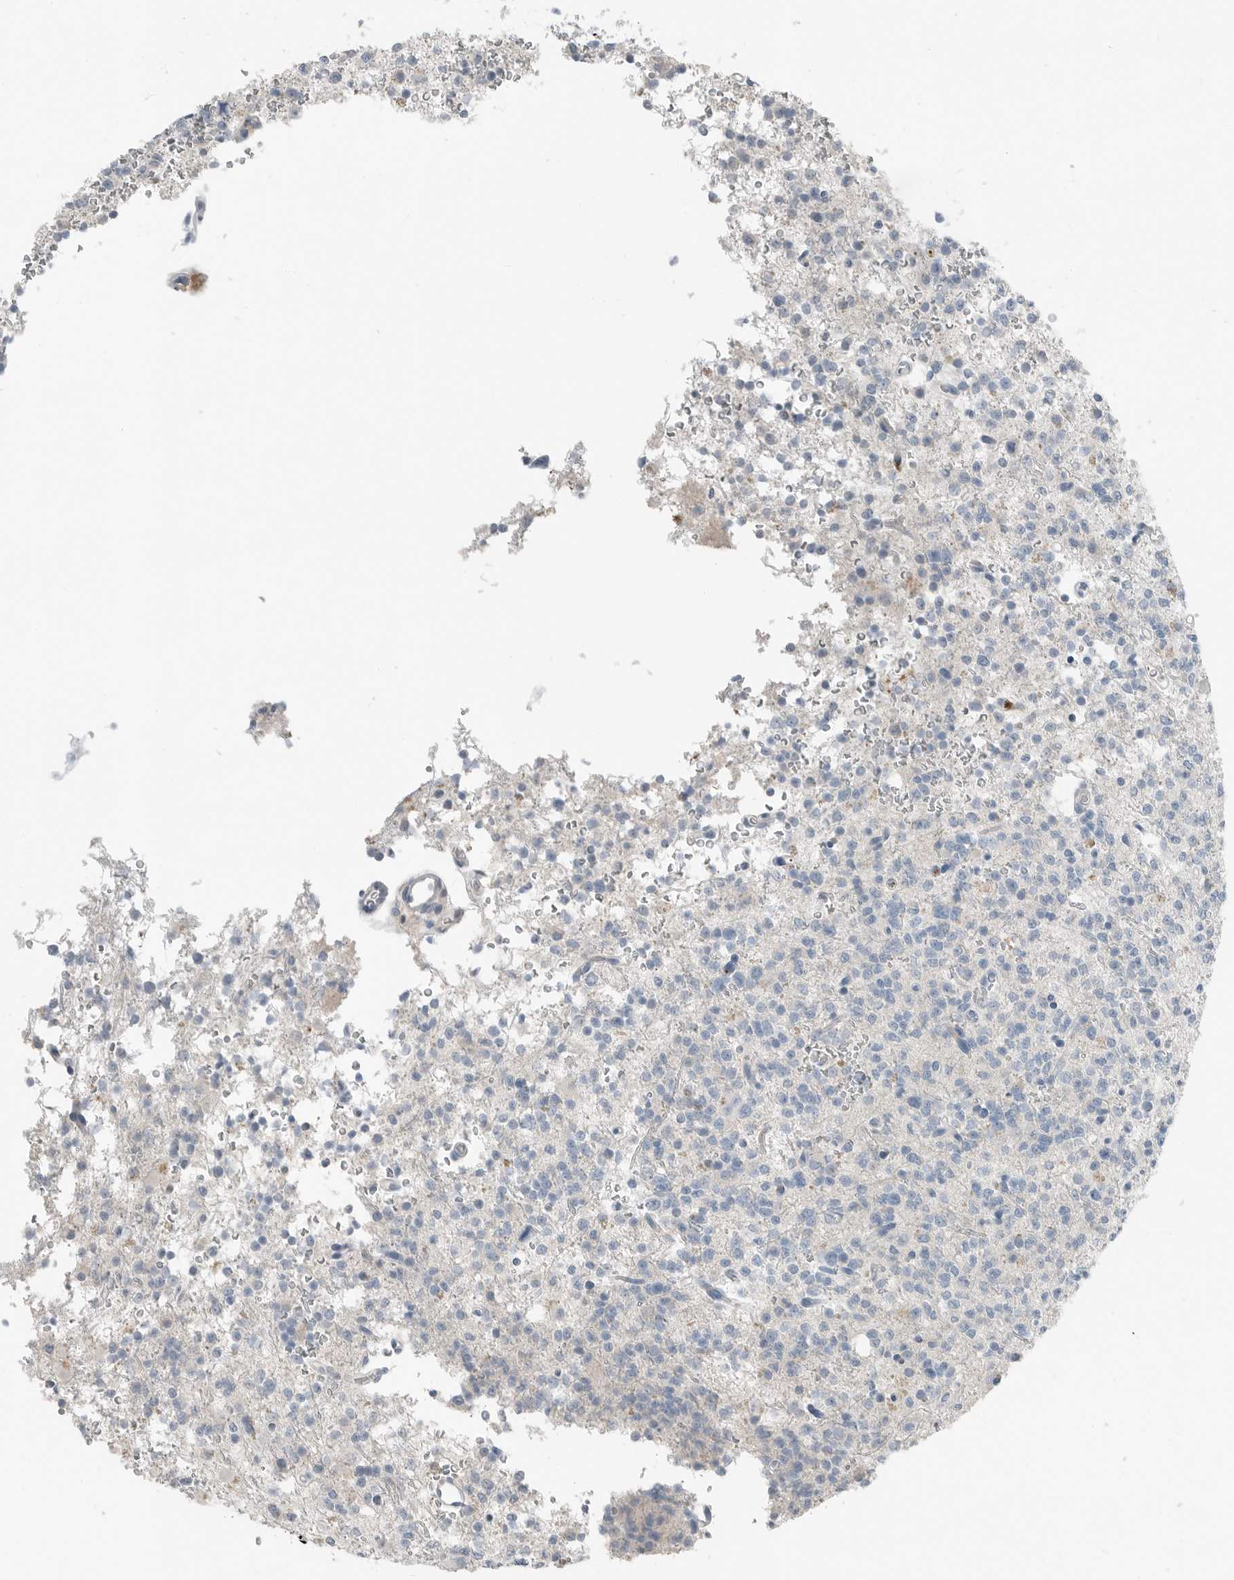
{"staining": {"intensity": "negative", "quantity": "none", "location": "none"}, "tissue": "glioma", "cell_type": "Tumor cells", "image_type": "cancer", "snomed": [{"axis": "morphology", "description": "Glioma, malignant, High grade"}, {"axis": "topography", "description": "Brain"}], "caption": "Tumor cells show no significant staining in glioma.", "gene": "SERPINB7", "patient": {"sex": "female", "age": 62}}